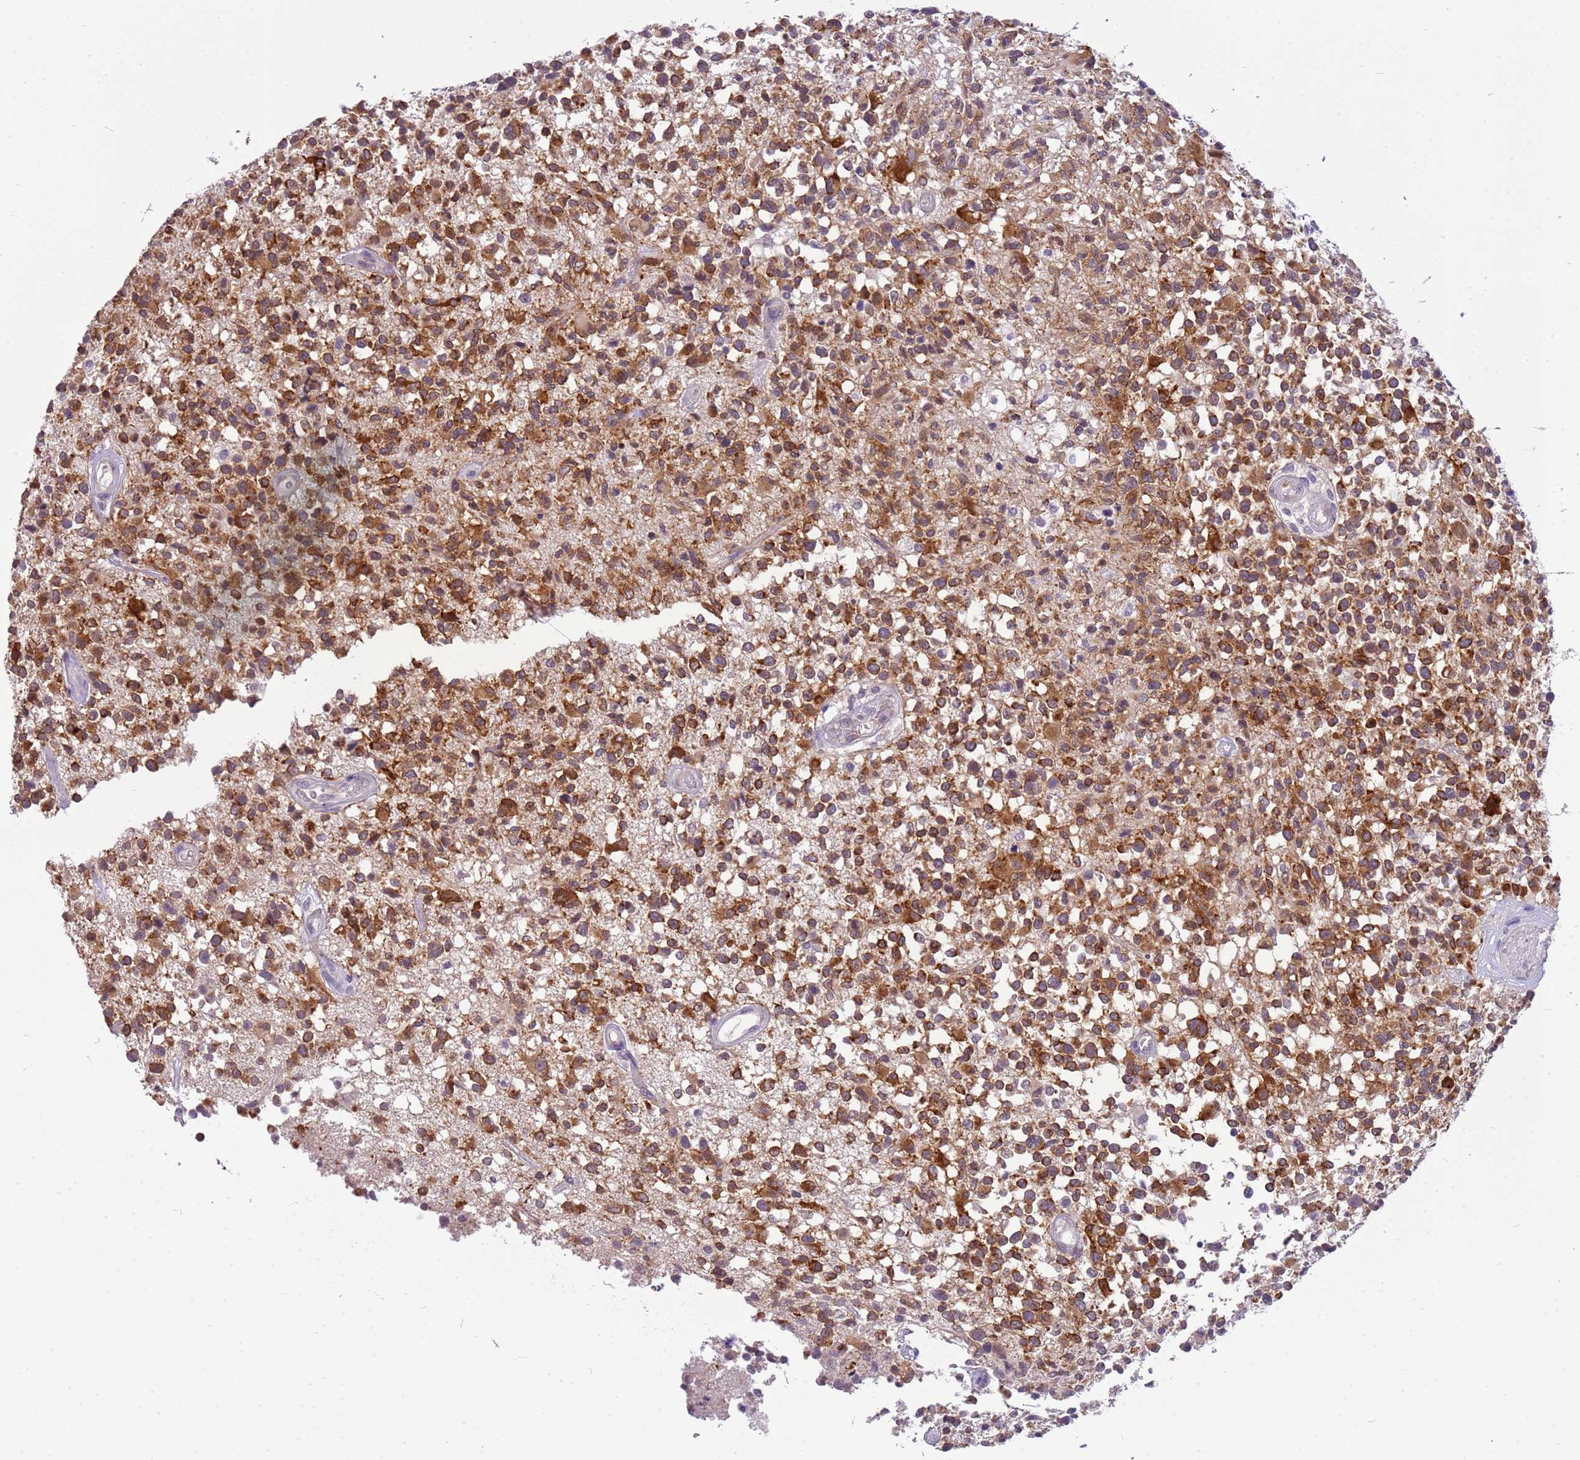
{"staining": {"intensity": "strong", "quantity": ">75%", "location": "cytoplasmic/membranous"}, "tissue": "glioma", "cell_type": "Tumor cells", "image_type": "cancer", "snomed": [{"axis": "morphology", "description": "Glioma, malignant, High grade"}, {"axis": "morphology", "description": "Glioblastoma, NOS"}, {"axis": "topography", "description": "Brain"}], "caption": "Strong cytoplasmic/membranous protein expression is present in about >75% of tumor cells in glioma.", "gene": "FAM120C", "patient": {"sex": "male", "age": 60}}